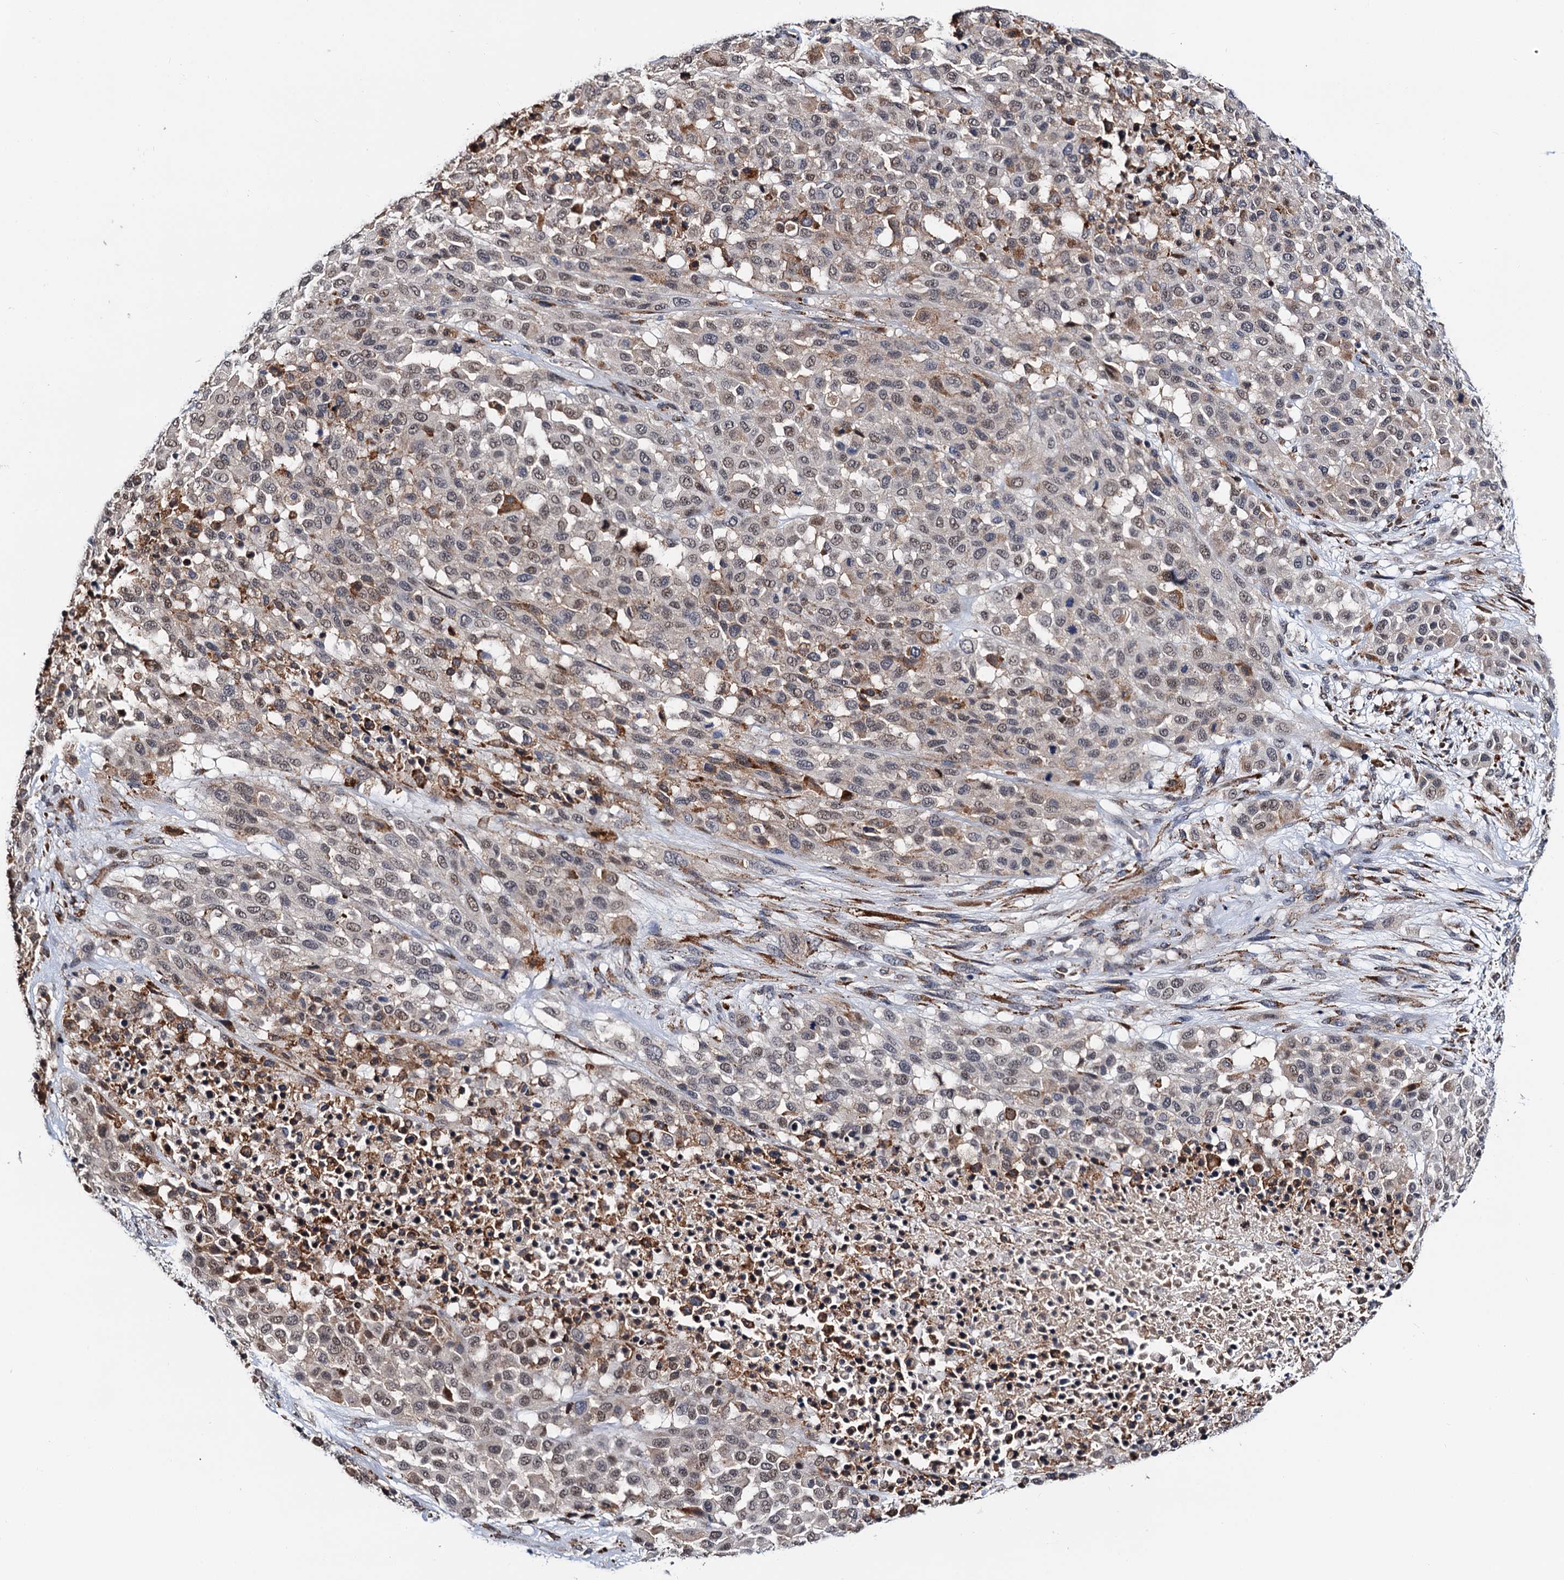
{"staining": {"intensity": "moderate", "quantity": "<25%", "location": "nuclear"}, "tissue": "melanoma", "cell_type": "Tumor cells", "image_type": "cancer", "snomed": [{"axis": "morphology", "description": "Malignant melanoma, Metastatic site"}, {"axis": "topography", "description": "Skin"}], "caption": "IHC micrograph of malignant melanoma (metastatic site) stained for a protein (brown), which reveals low levels of moderate nuclear expression in about <25% of tumor cells.", "gene": "SLC7A10", "patient": {"sex": "female", "age": 81}}